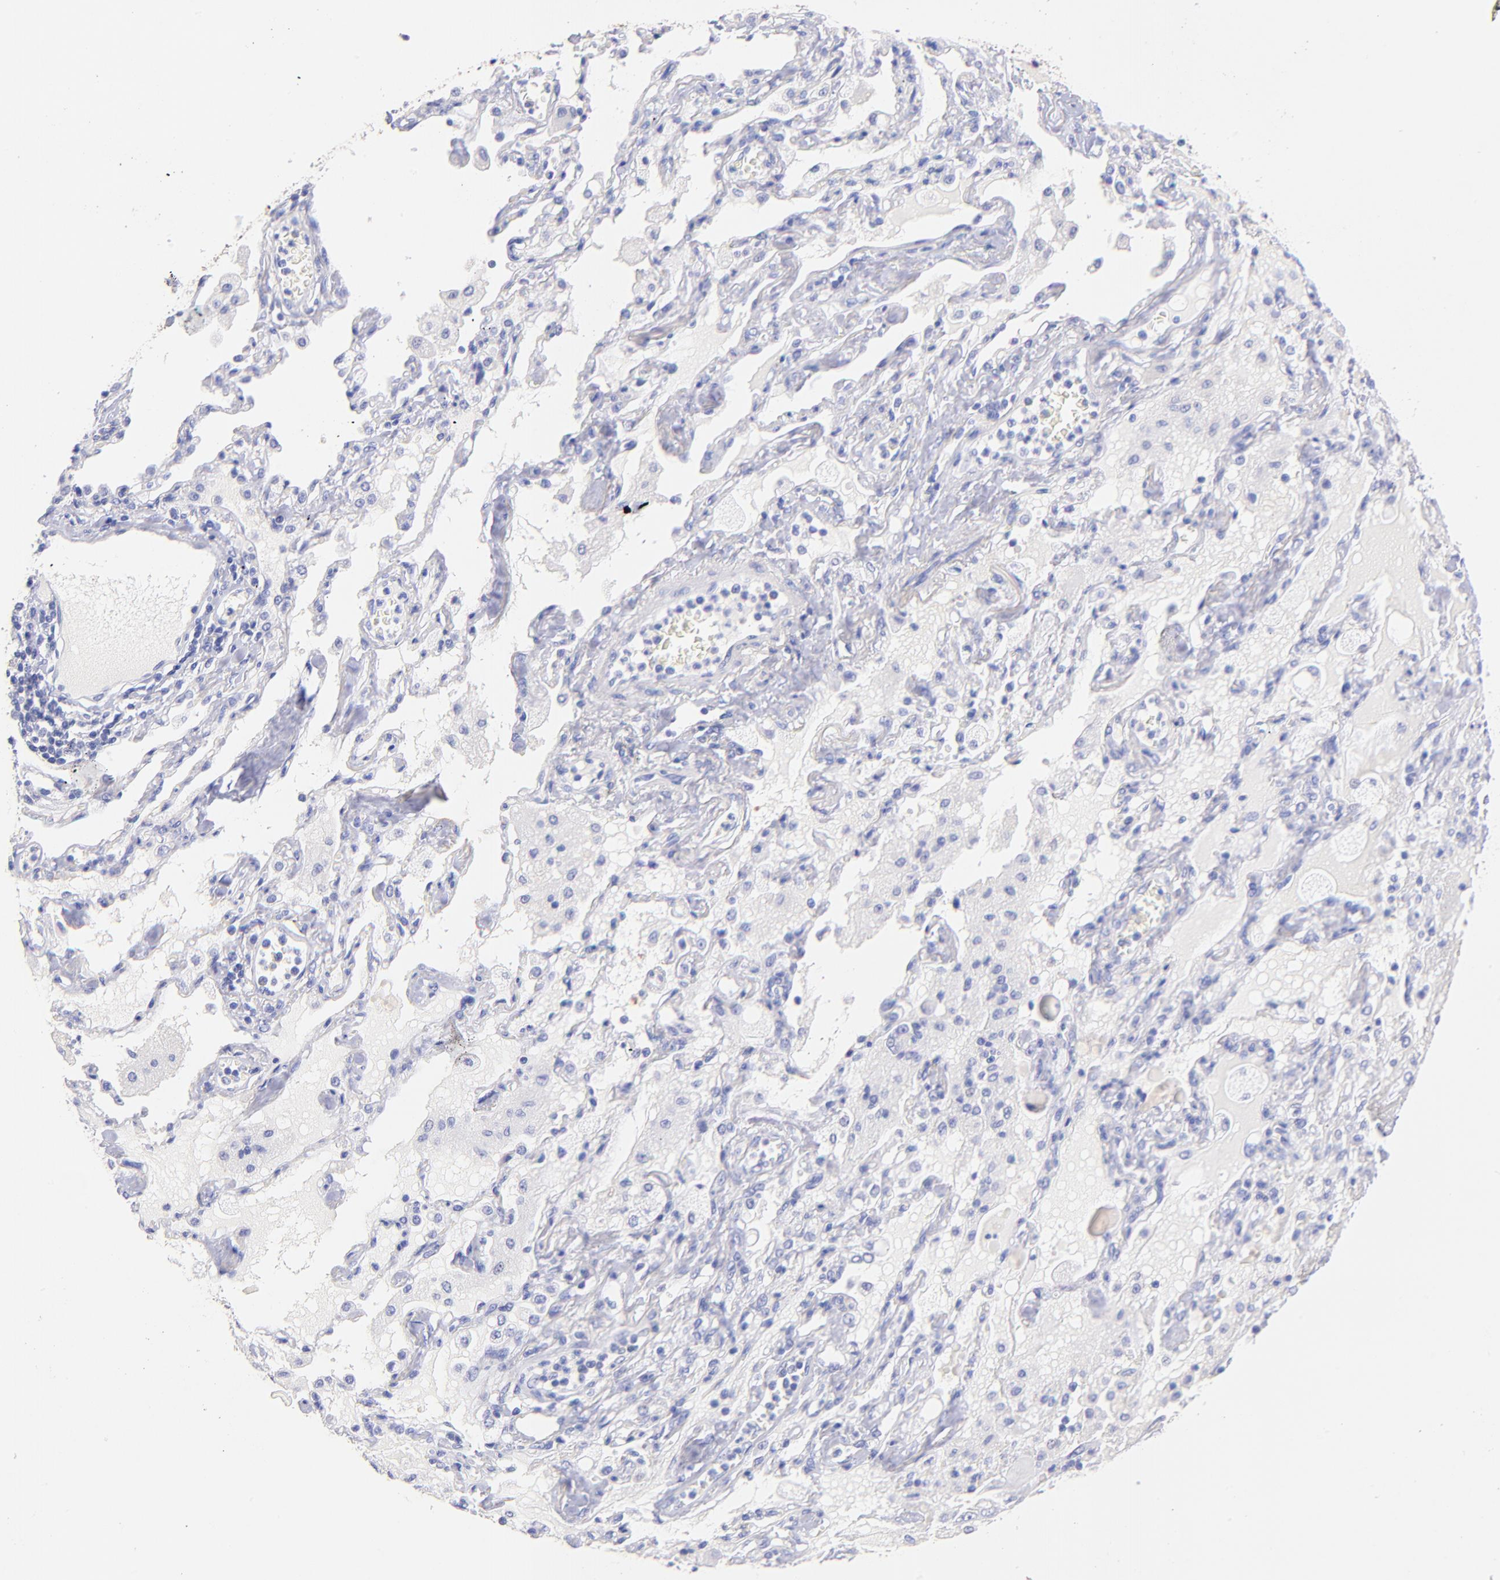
{"staining": {"intensity": "negative", "quantity": "none", "location": "none"}, "tissue": "lung cancer", "cell_type": "Tumor cells", "image_type": "cancer", "snomed": [{"axis": "morphology", "description": "Squamous cell carcinoma, NOS"}, {"axis": "topography", "description": "Lung"}], "caption": "Human lung squamous cell carcinoma stained for a protein using immunohistochemistry (IHC) demonstrates no positivity in tumor cells.", "gene": "RAB3B", "patient": {"sex": "female", "age": 76}}